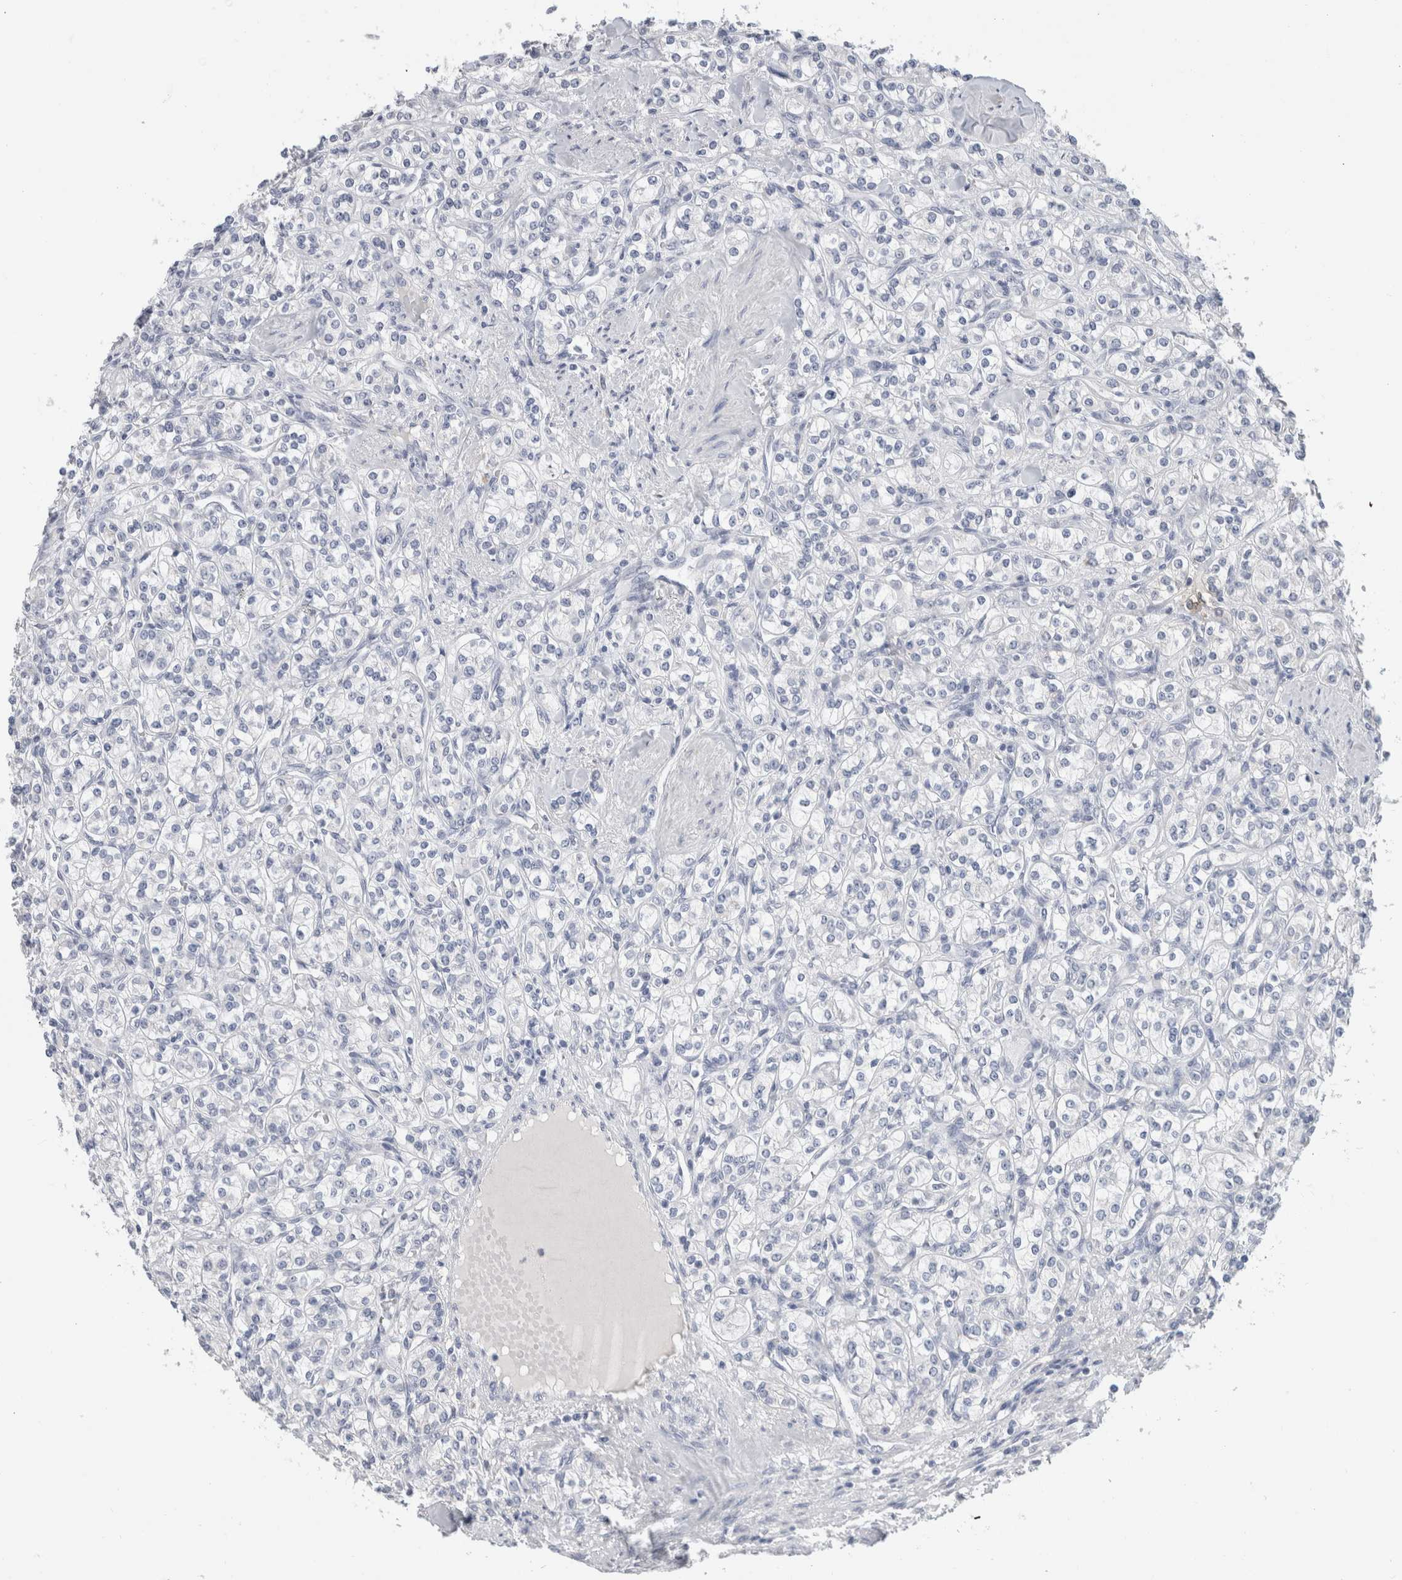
{"staining": {"intensity": "negative", "quantity": "none", "location": "none"}, "tissue": "renal cancer", "cell_type": "Tumor cells", "image_type": "cancer", "snomed": [{"axis": "morphology", "description": "Adenocarcinoma, NOS"}, {"axis": "topography", "description": "Kidney"}], "caption": "High power microscopy micrograph of an IHC photomicrograph of renal cancer, revealing no significant expression in tumor cells. The staining was performed using DAB to visualize the protein expression in brown, while the nuclei were stained in blue with hematoxylin (Magnification: 20x).", "gene": "BCAN", "patient": {"sex": "male", "age": 77}}